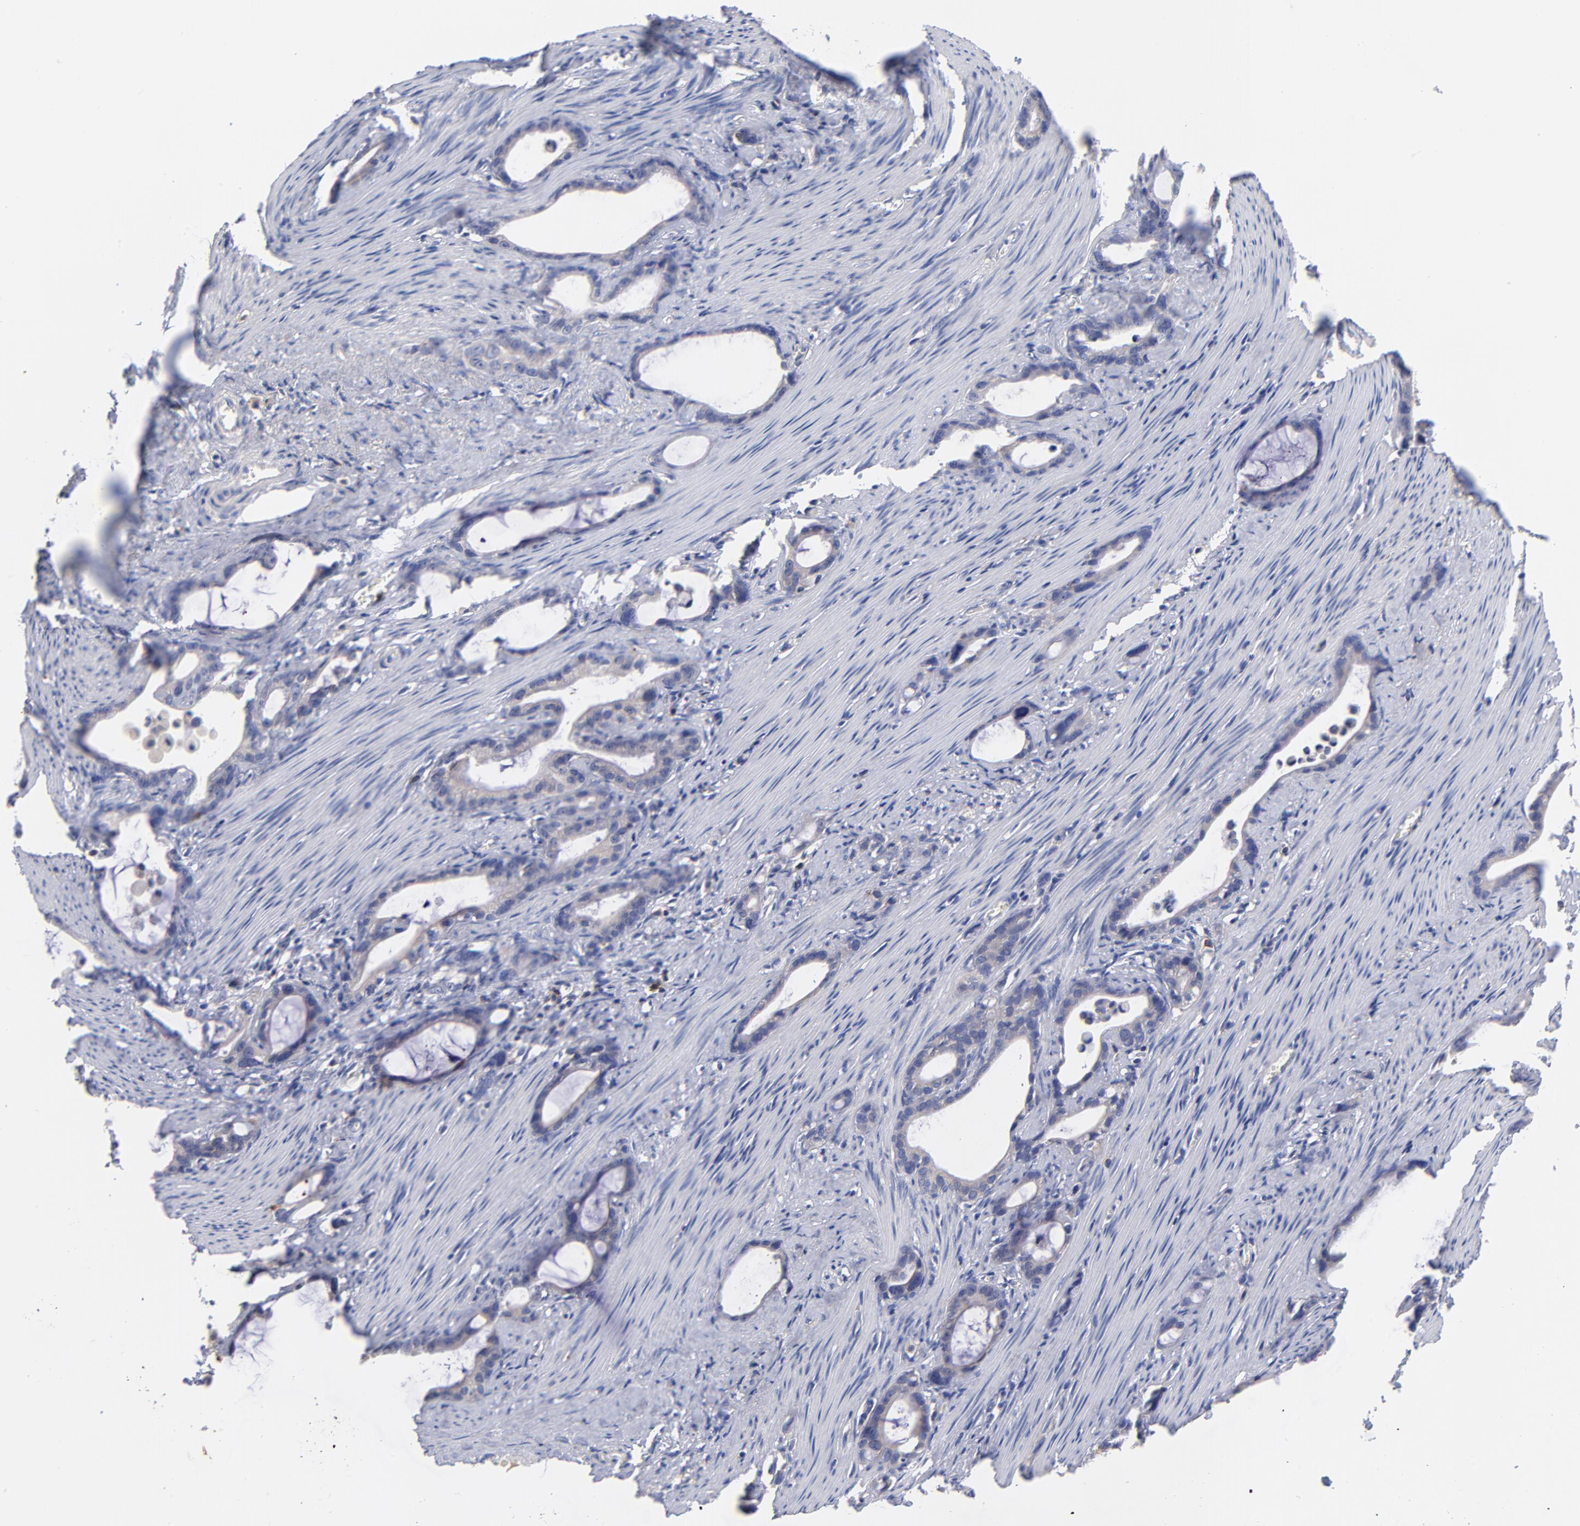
{"staining": {"intensity": "negative", "quantity": "none", "location": "none"}, "tissue": "stomach cancer", "cell_type": "Tumor cells", "image_type": "cancer", "snomed": [{"axis": "morphology", "description": "Adenocarcinoma, NOS"}, {"axis": "topography", "description": "Stomach"}], "caption": "DAB (3,3'-diaminobenzidine) immunohistochemical staining of human adenocarcinoma (stomach) shows no significant positivity in tumor cells.", "gene": "KREMEN2", "patient": {"sex": "female", "age": 75}}